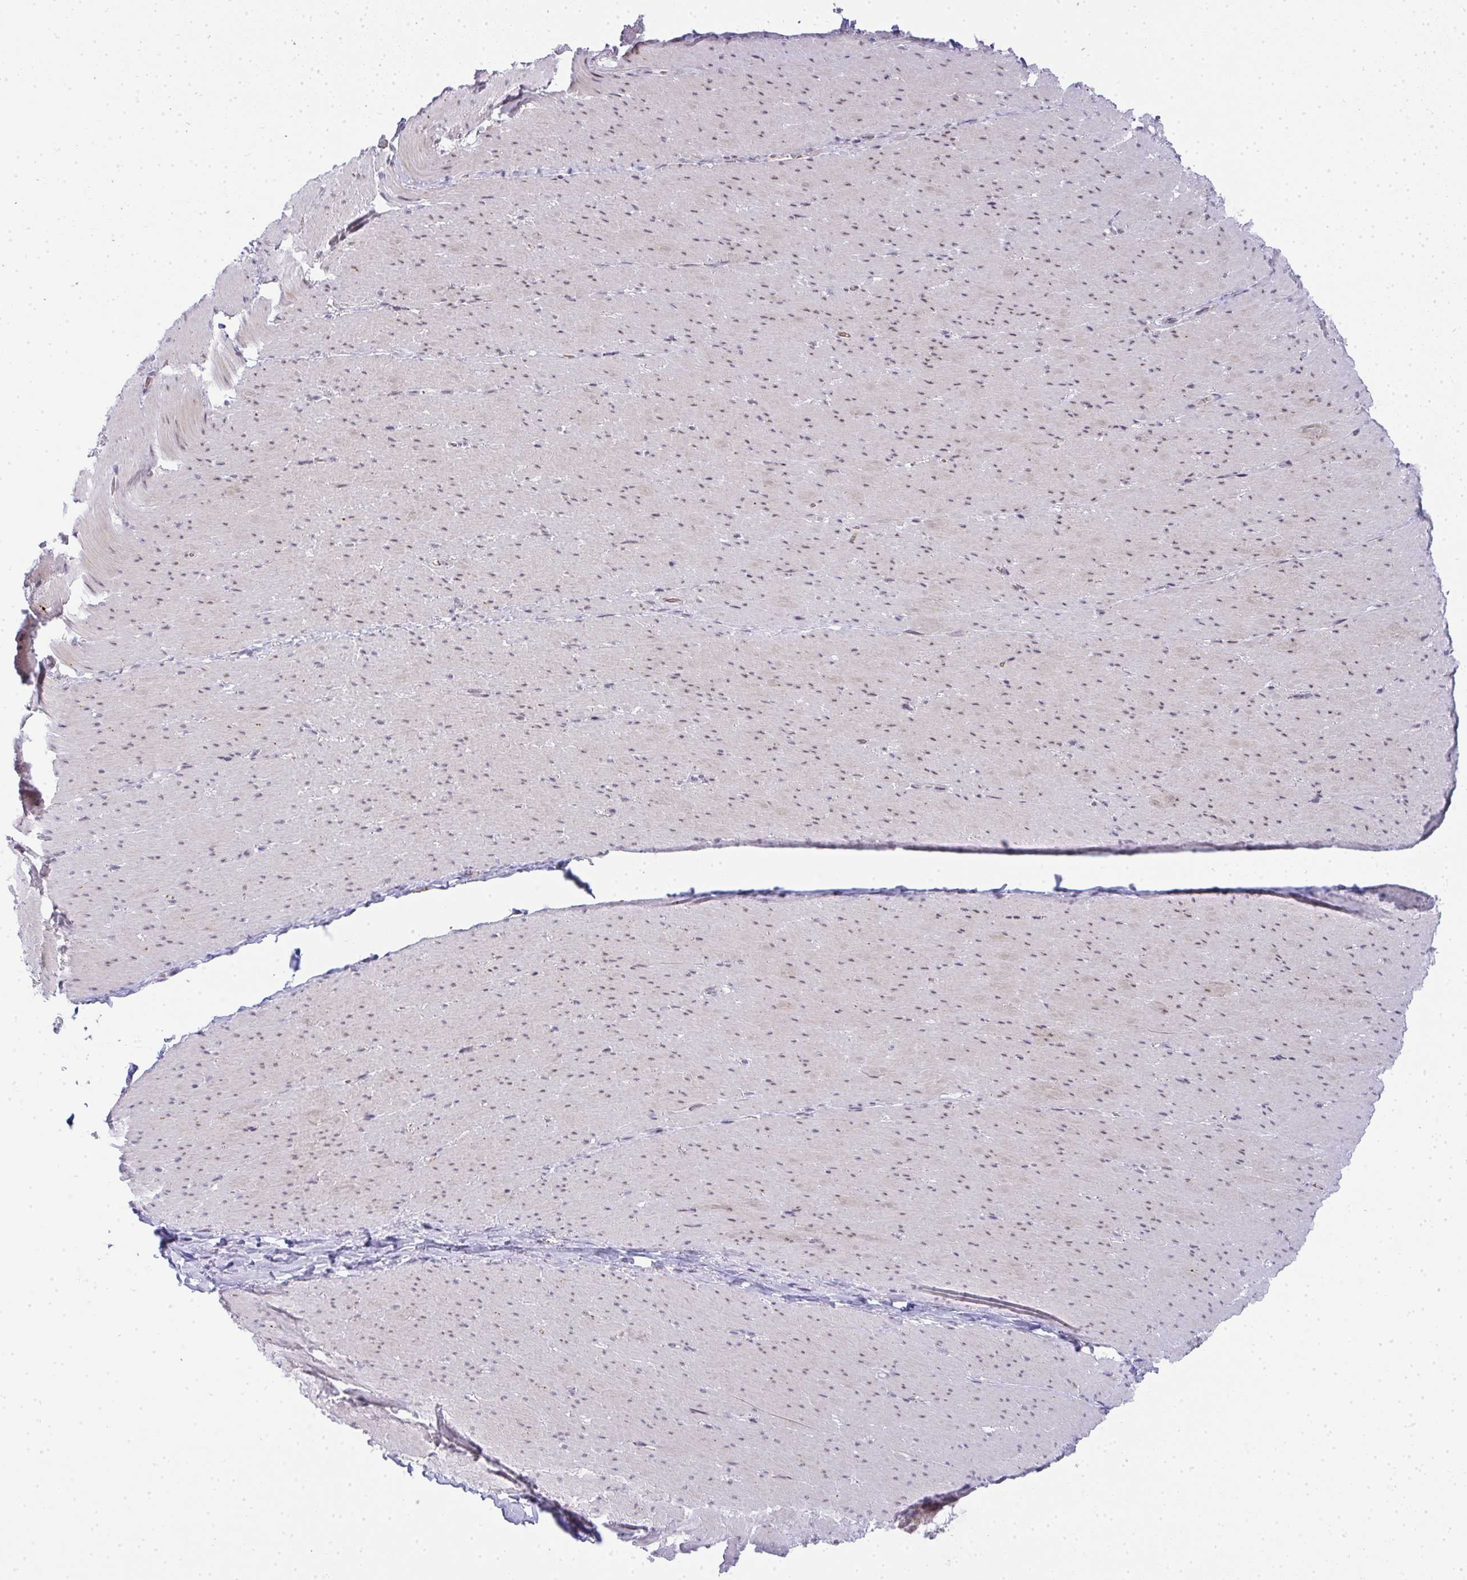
{"staining": {"intensity": "moderate", "quantity": "25%-75%", "location": "cytoplasmic/membranous,nuclear"}, "tissue": "smooth muscle", "cell_type": "Smooth muscle cells", "image_type": "normal", "snomed": [{"axis": "morphology", "description": "Normal tissue, NOS"}, {"axis": "topography", "description": "Smooth muscle"}, {"axis": "topography", "description": "Rectum"}], "caption": "Immunohistochemistry (IHC) (DAB) staining of unremarkable smooth muscle displays moderate cytoplasmic/membranous,nuclear protein expression in approximately 25%-75% of smooth muscle cells.", "gene": "TNMD", "patient": {"sex": "male", "age": 53}}